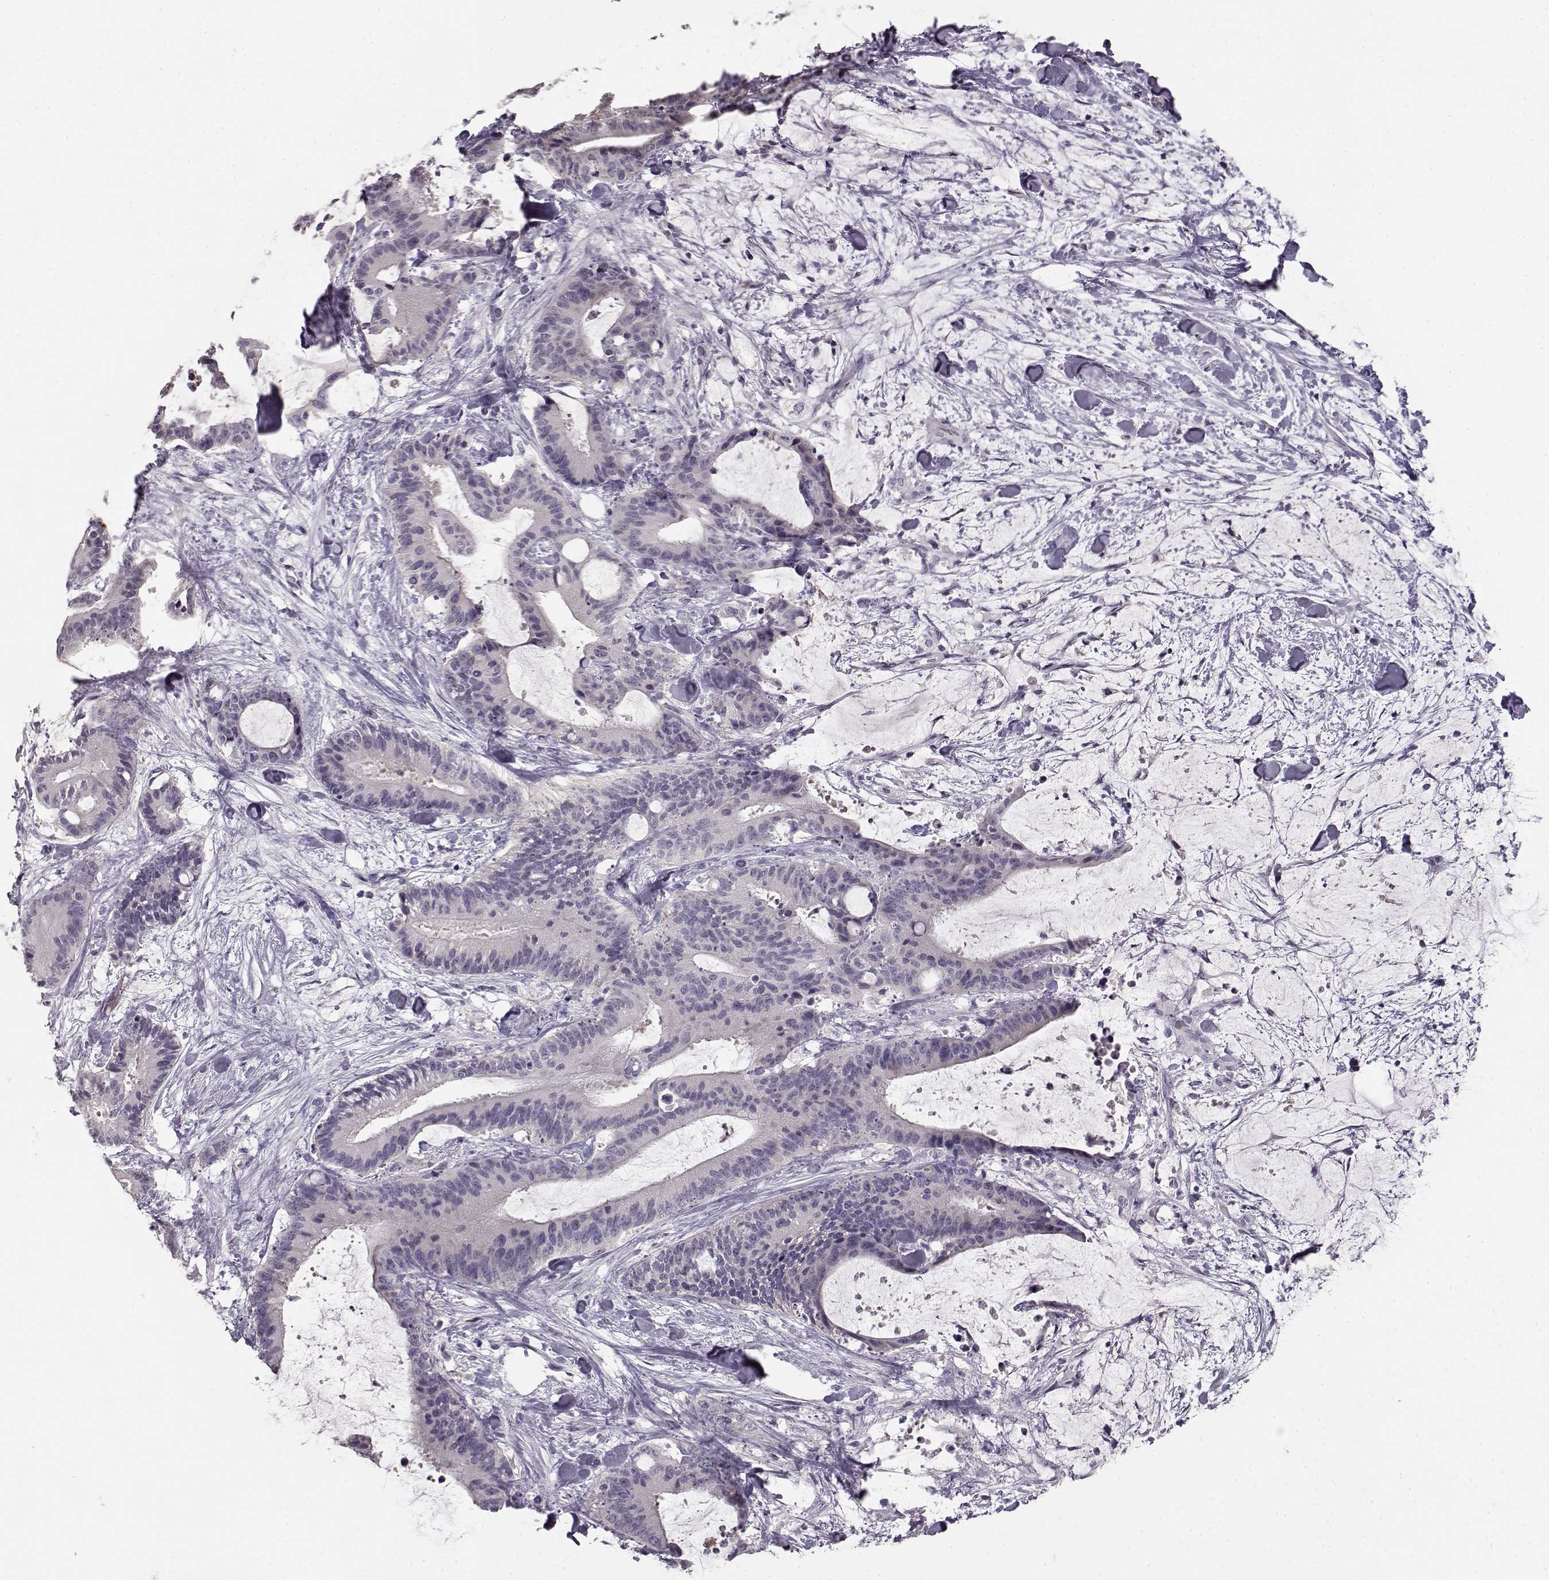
{"staining": {"intensity": "negative", "quantity": "none", "location": "none"}, "tissue": "liver cancer", "cell_type": "Tumor cells", "image_type": "cancer", "snomed": [{"axis": "morphology", "description": "Cholangiocarcinoma"}, {"axis": "topography", "description": "Liver"}], "caption": "High magnification brightfield microscopy of liver cancer stained with DAB (brown) and counterstained with hematoxylin (blue): tumor cells show no significant expression.", "gene": "BFSP2", "patient": {"sex": "female", "age": 73}}